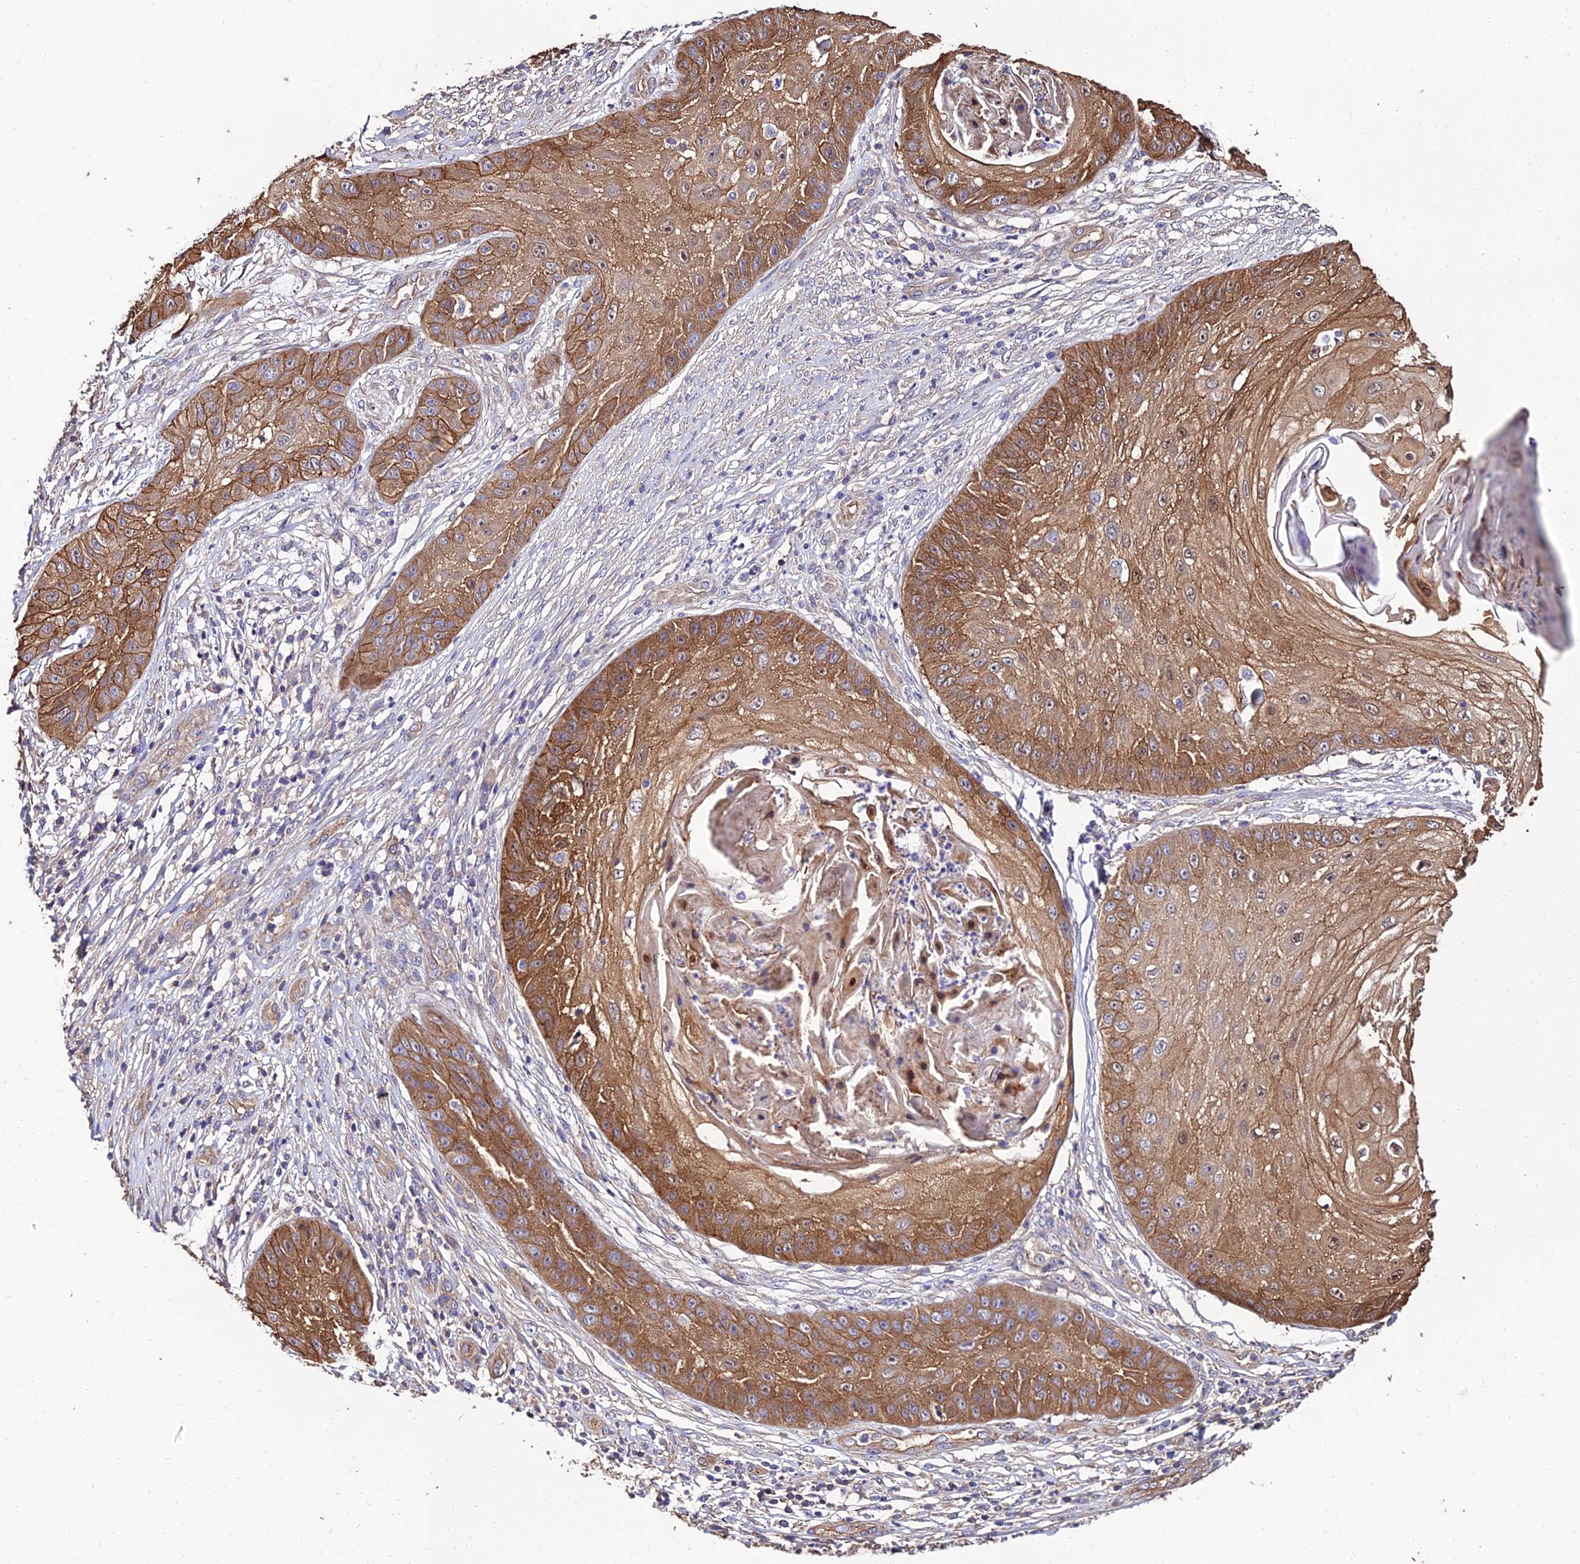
{"staining": {"intensity": "moderate", "quantity": ">75%", "location": "cytoplasmic/membranous"}, "tissue": "skin cancer", "cell_type": "Tumor cells", "image_type": "cancer", "snomed": [{"axis": "morphology", "description": "Squamous cell carcinoma, NOS"}, {"axis": "topography", "description": "Skin"}], "caption": "Immunohistochemical staining of human skin cancer reveals medium levels of moderate cytoplasmic/membranous protein positivity in about >75% of tumor cells.", "gene": "CALM2", "patient": {"sex": "male", "age": 70}}